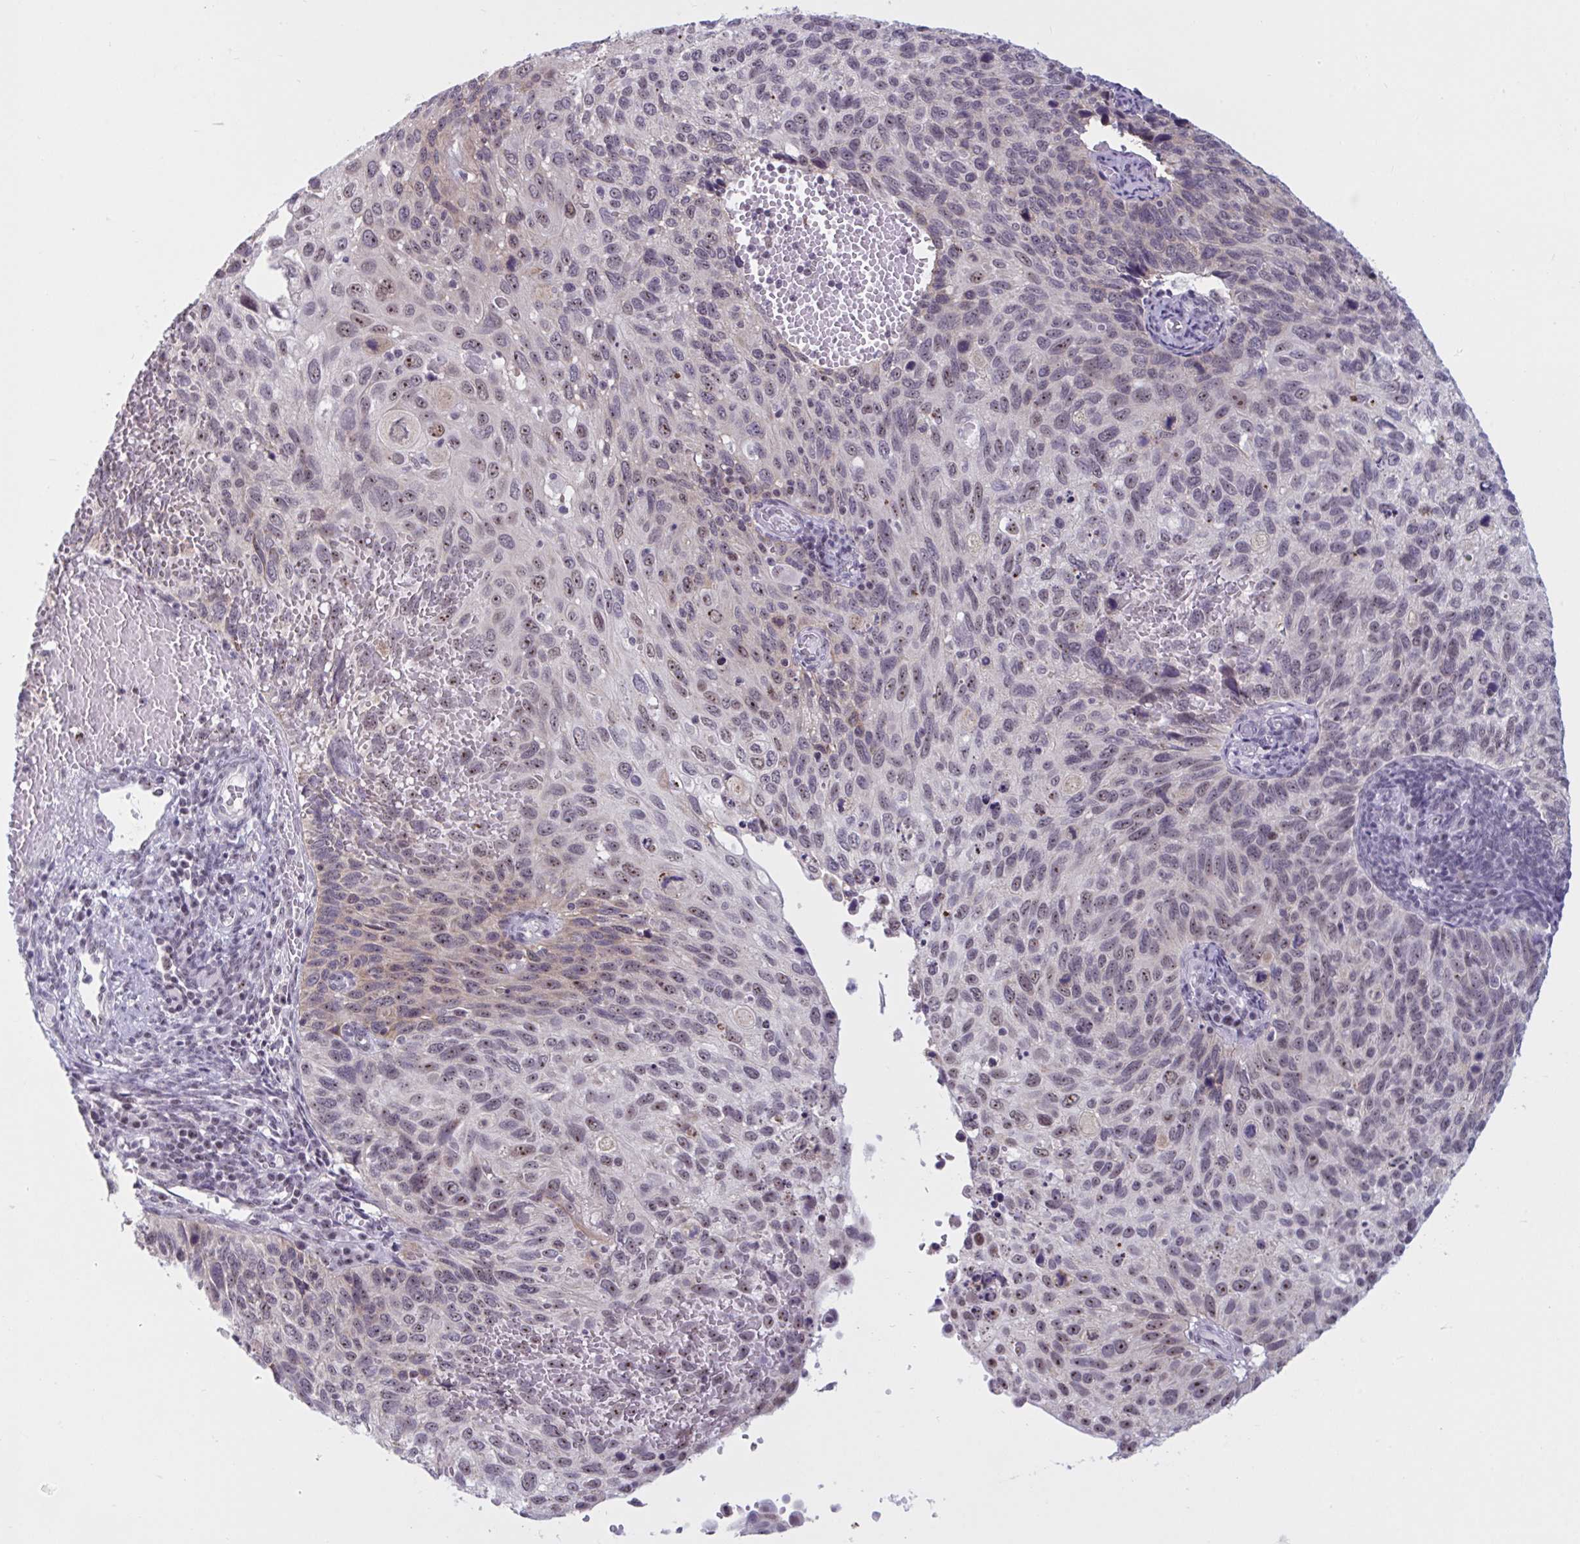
{"staining": {"intensity": "moderate", "quantity": "25%-75%", "location": "nuclear"}, "tissue": "cervical cancer", "cell_type": "Tumor cells", "image_type": "cancer", "snomed": [{"axis": "morphology", "description": "Squamous cell carcinoma, NOS"}, {"axis": "topography", "description": "Cervix"}], "caption": "Moderate nuclear protein positivity is present in about 25%-75% of tumor cells in cervical squamous cell carcinoma.", "gene": "TGM6", "patient": {"sex": "female", "age": 70}}